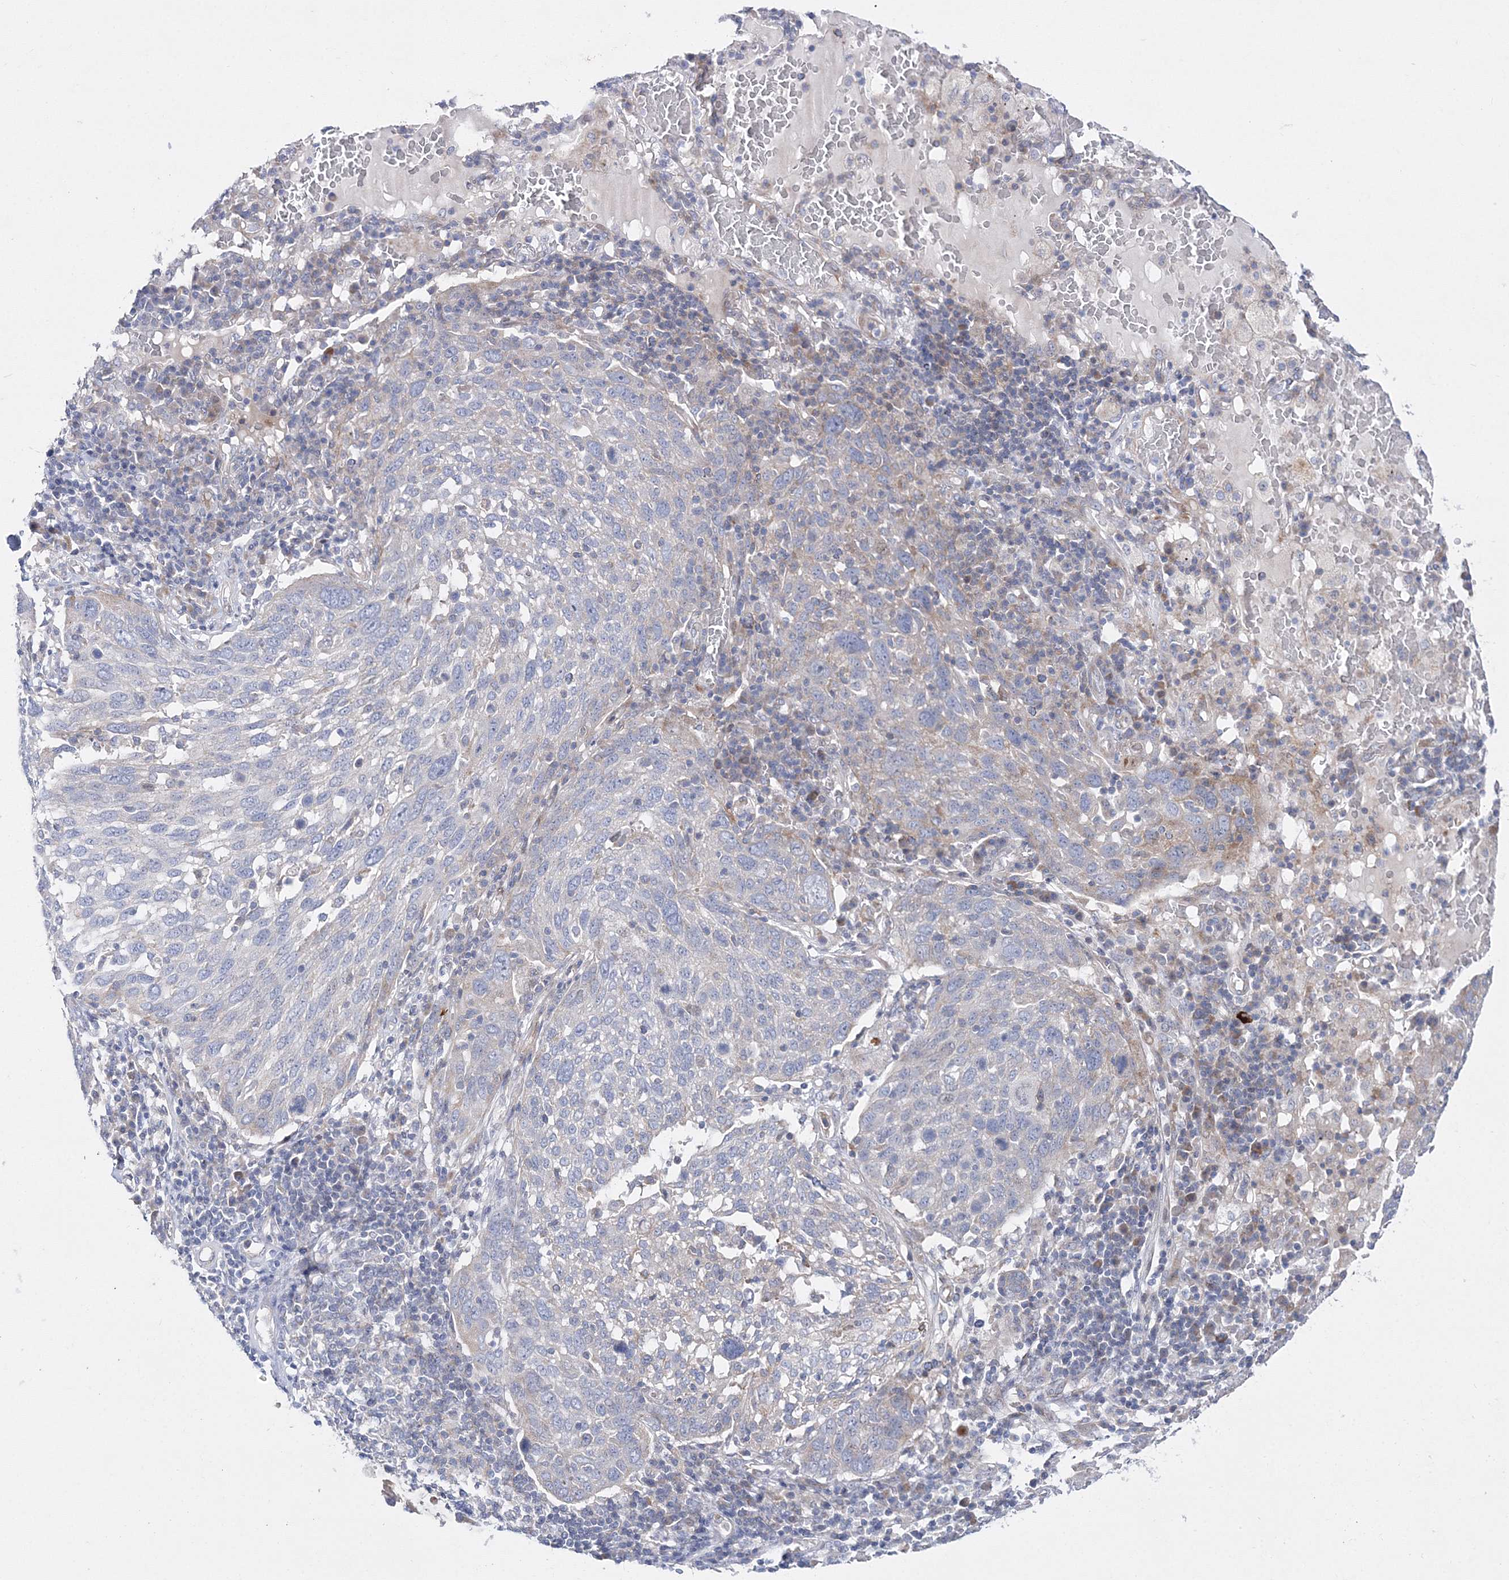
{"staining": {"intensity": "negative", "quantity": "none", "location": "none"}, "tissue": "lung cancer", "cell_type": "Tumor cells", "image_type": "cancer", "snomed": [{"axis": "morphology", "description": "Squamous cell carcinoma, NOS"}, {"axis": "topography", "description": "Lung"}], "caption": "This micrograph is of lung cancer stained with immunohistochemistry to label a protein in brown with the nuclei are counter-stained blue. There is no staining in tumor cells. Nuclei are stained in blue.", "gene": "ARHGAP32", "patient": {"sex": "male", "age": 65}}